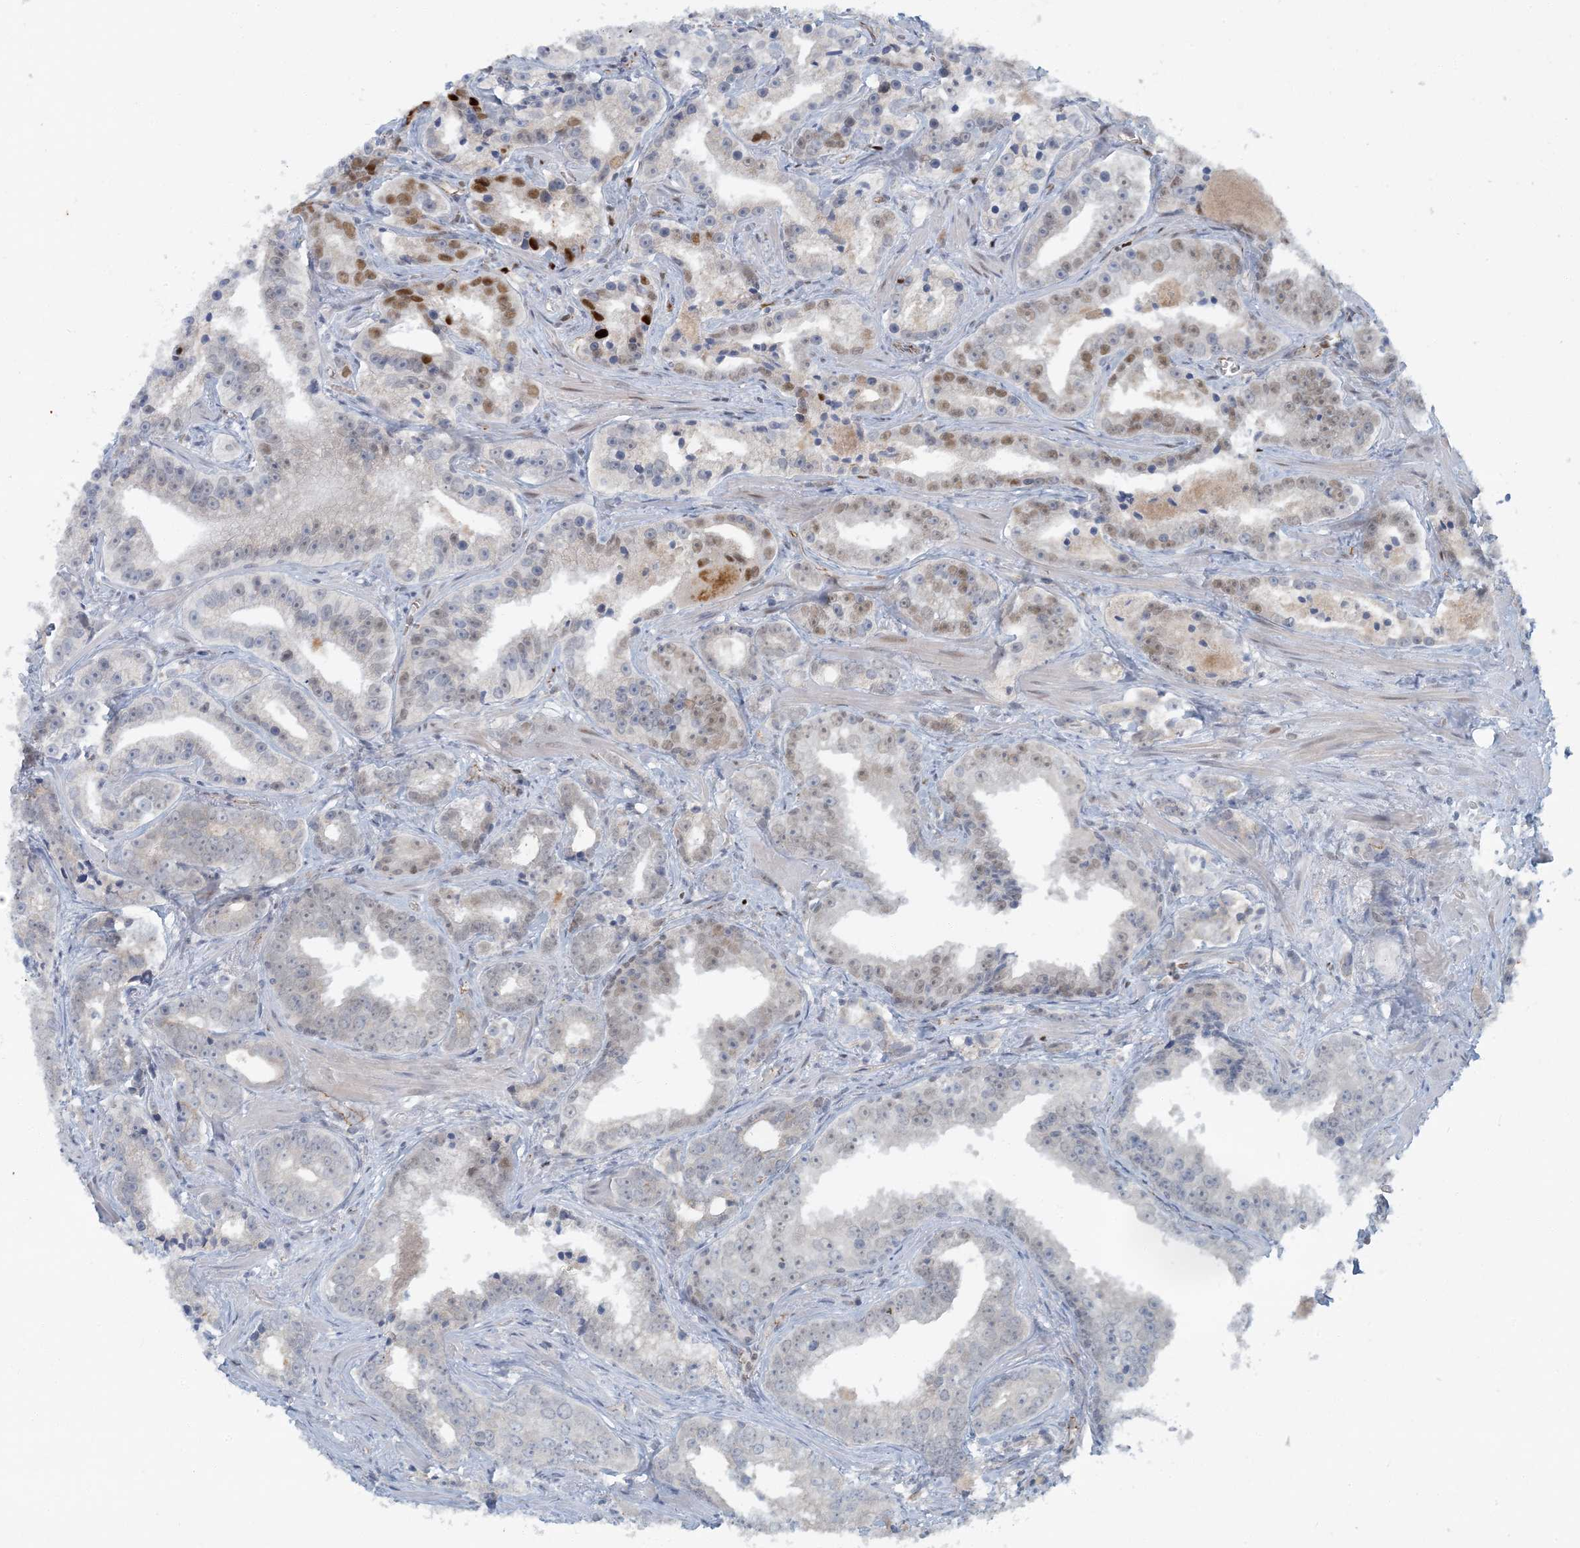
{"staining": {"intensity": "moderate", "quantity": "<25%", "location": "nuclear"}, "tissue": "prostate cancer", "cell_type": "Tumor cells", "image_type": "cancer", "snomed": [{"axis": "morphology", "description": "Adenocarcinoma, High grade"}, {"axis": "topography", "description": "Prostate"}], "caption": "The histopathology image demonstrates staining of prostate high-grade adenocarcinoma, revealing moderate nuclear protein staining (brown color) within tumor cells.", "gene": "AK9", "patient": {"sex": "male", "age": 62}}